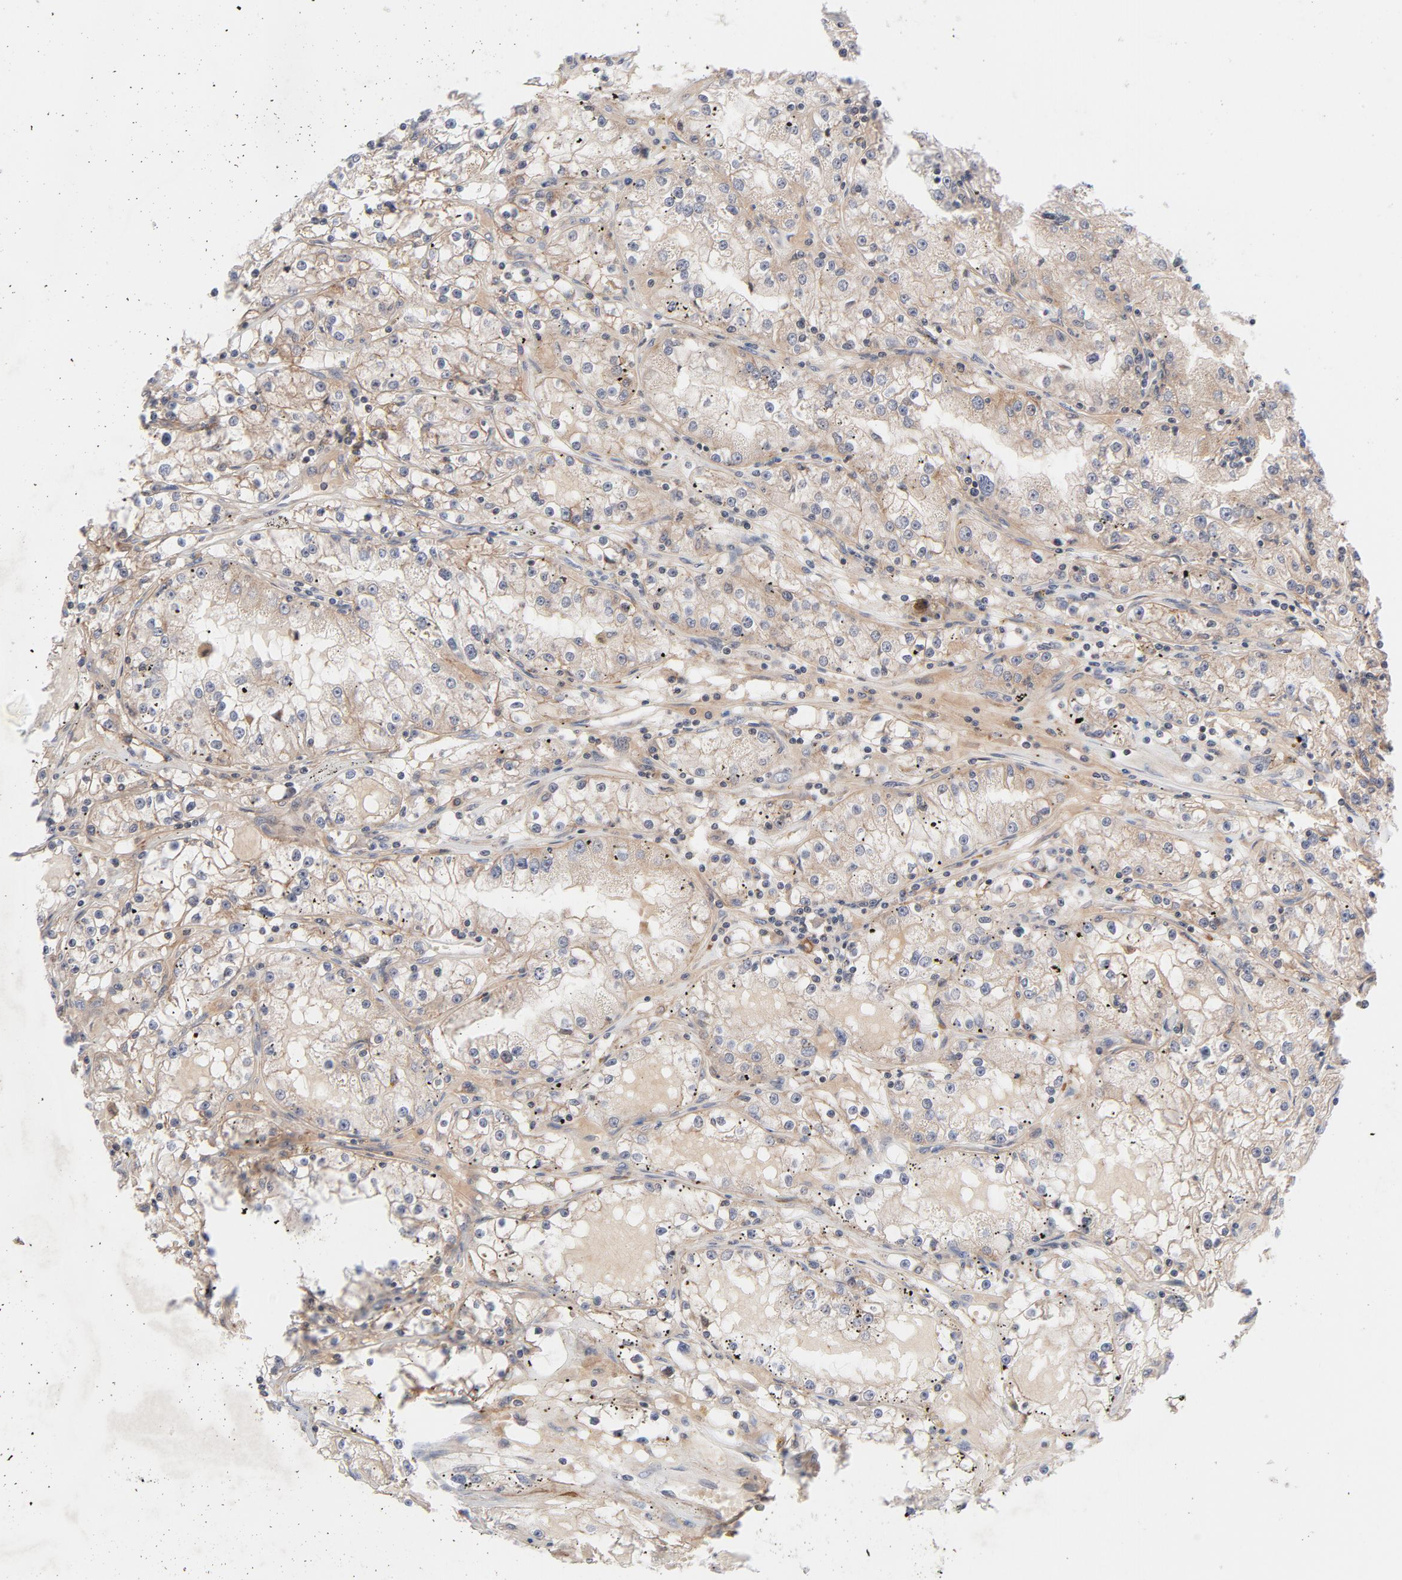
{"staining": {"intensity": "weak", "quantity": ">75%", "location": "cytoplasmic/membranous"}, "tissue": "renal cancer", "cell_type": "Tumor cells", "image_type": "cancer", "snomed": [{"axis": "morphology", "description": "Adenocarcinoma, NOS"}, {"axis": "topography", "description": "Kidney"}], "caption": "Protein analysis of renal cancer (adenocarcinoma) tissue exhibits weak cytoplasmic/membranous staining in about >75% of tumor cells.", "gene": "DNAAF2", "patient": {"sex": "male", "age": 56}}